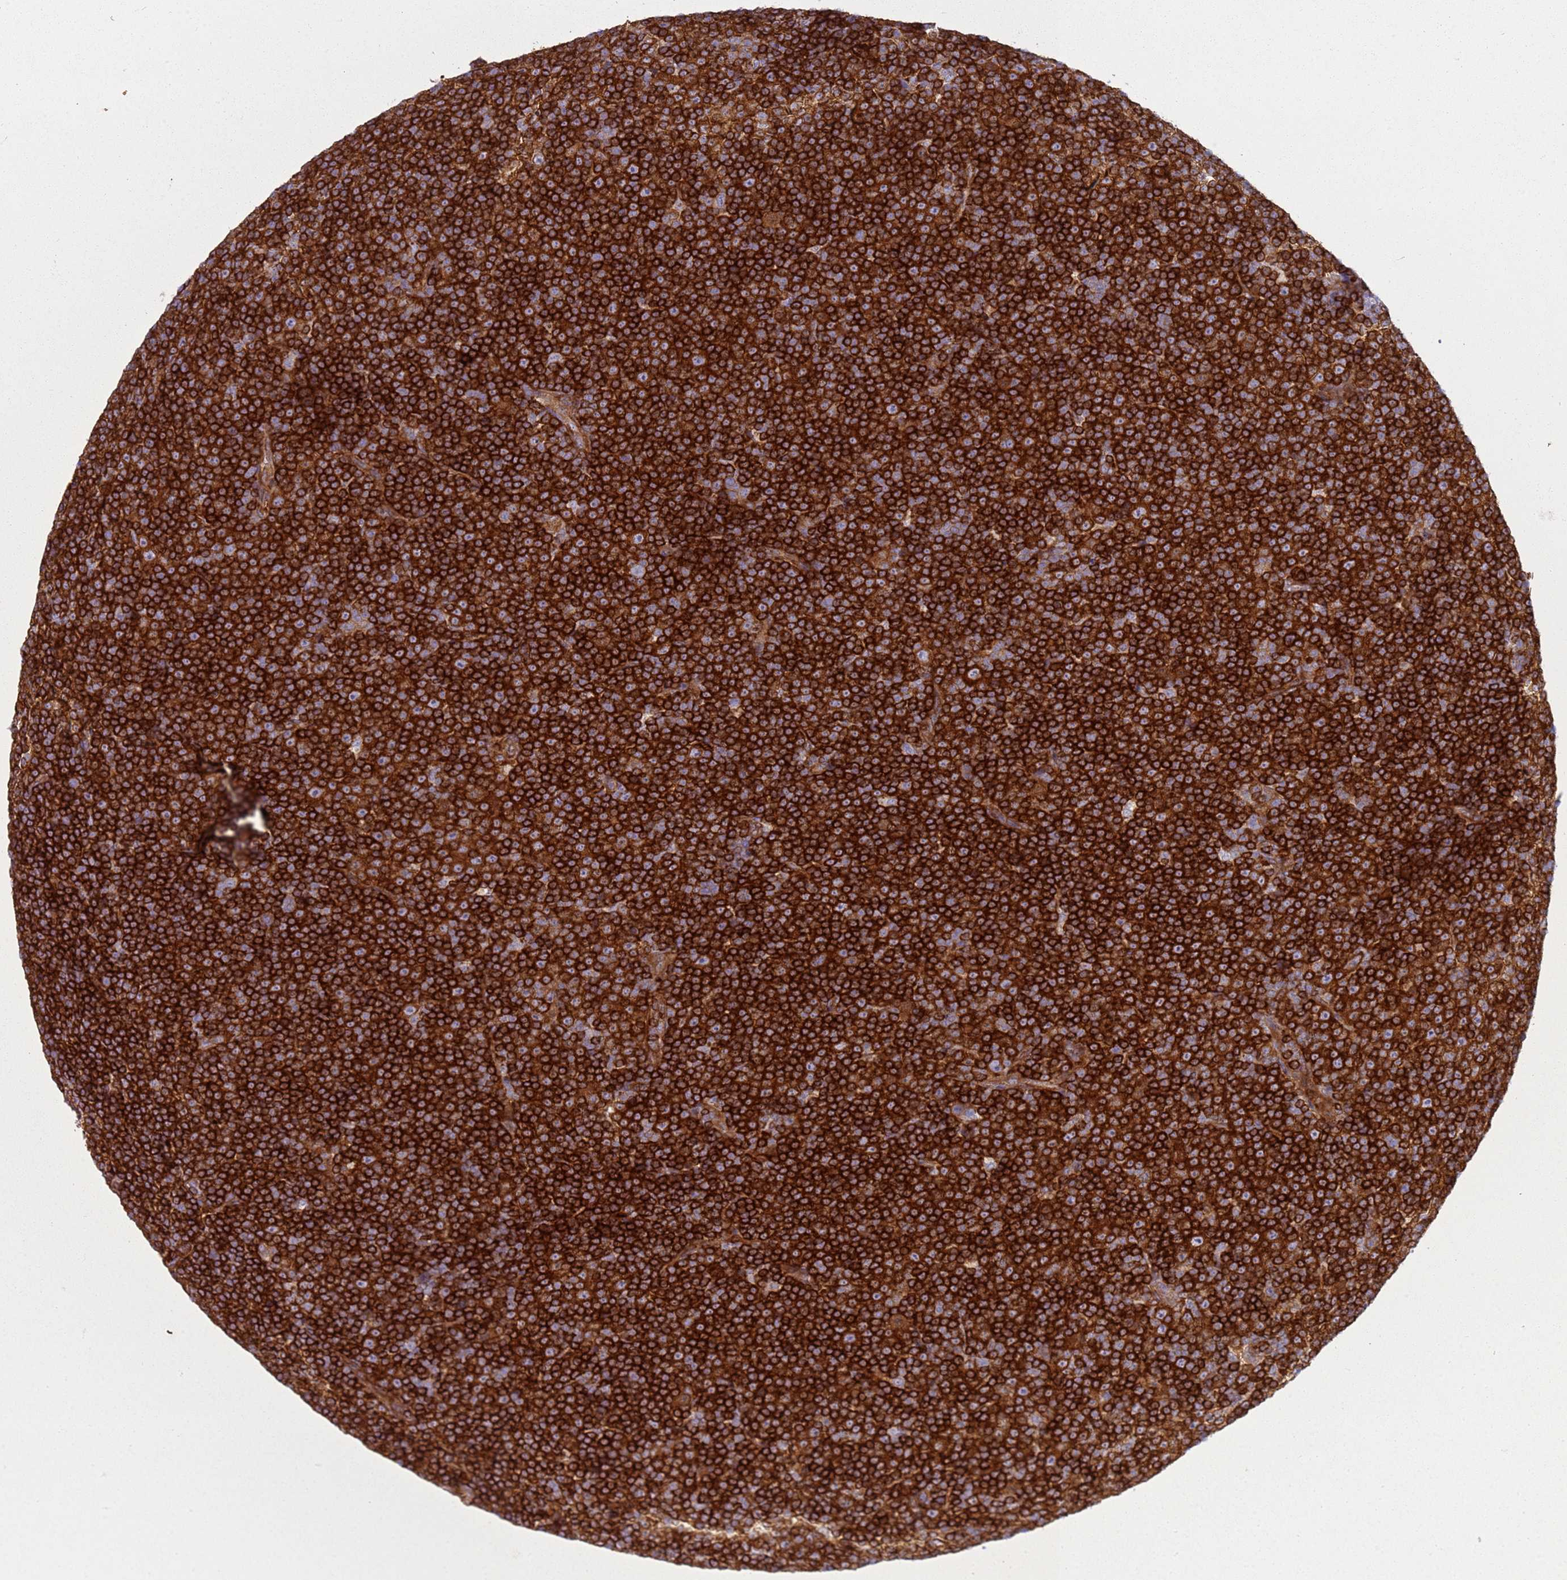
{"staining": {"intensity": "strong", "quantity": ">75%", "location": "cytoplasmic/membranous"}, "tissue": "lymphoma", "cell_type": "Tumor cells", "image_type": "cancer", "snomed": [{"axis": "morphology", "description": "Malignant lymphoma, non-Hodgkin's type, Low grade"}, {"axis": "topography", "description": "Lymph node"}], "caption": "Low-grade malignant lymphoma, non-Hodgkin's type stained with immunohistochemistry (IHC) shows strong cytoplasmic/membranous staining in approximately >75% of tumor cells.", "gene": "SNX21", "patient": {"sex": "female", "age": 67}}